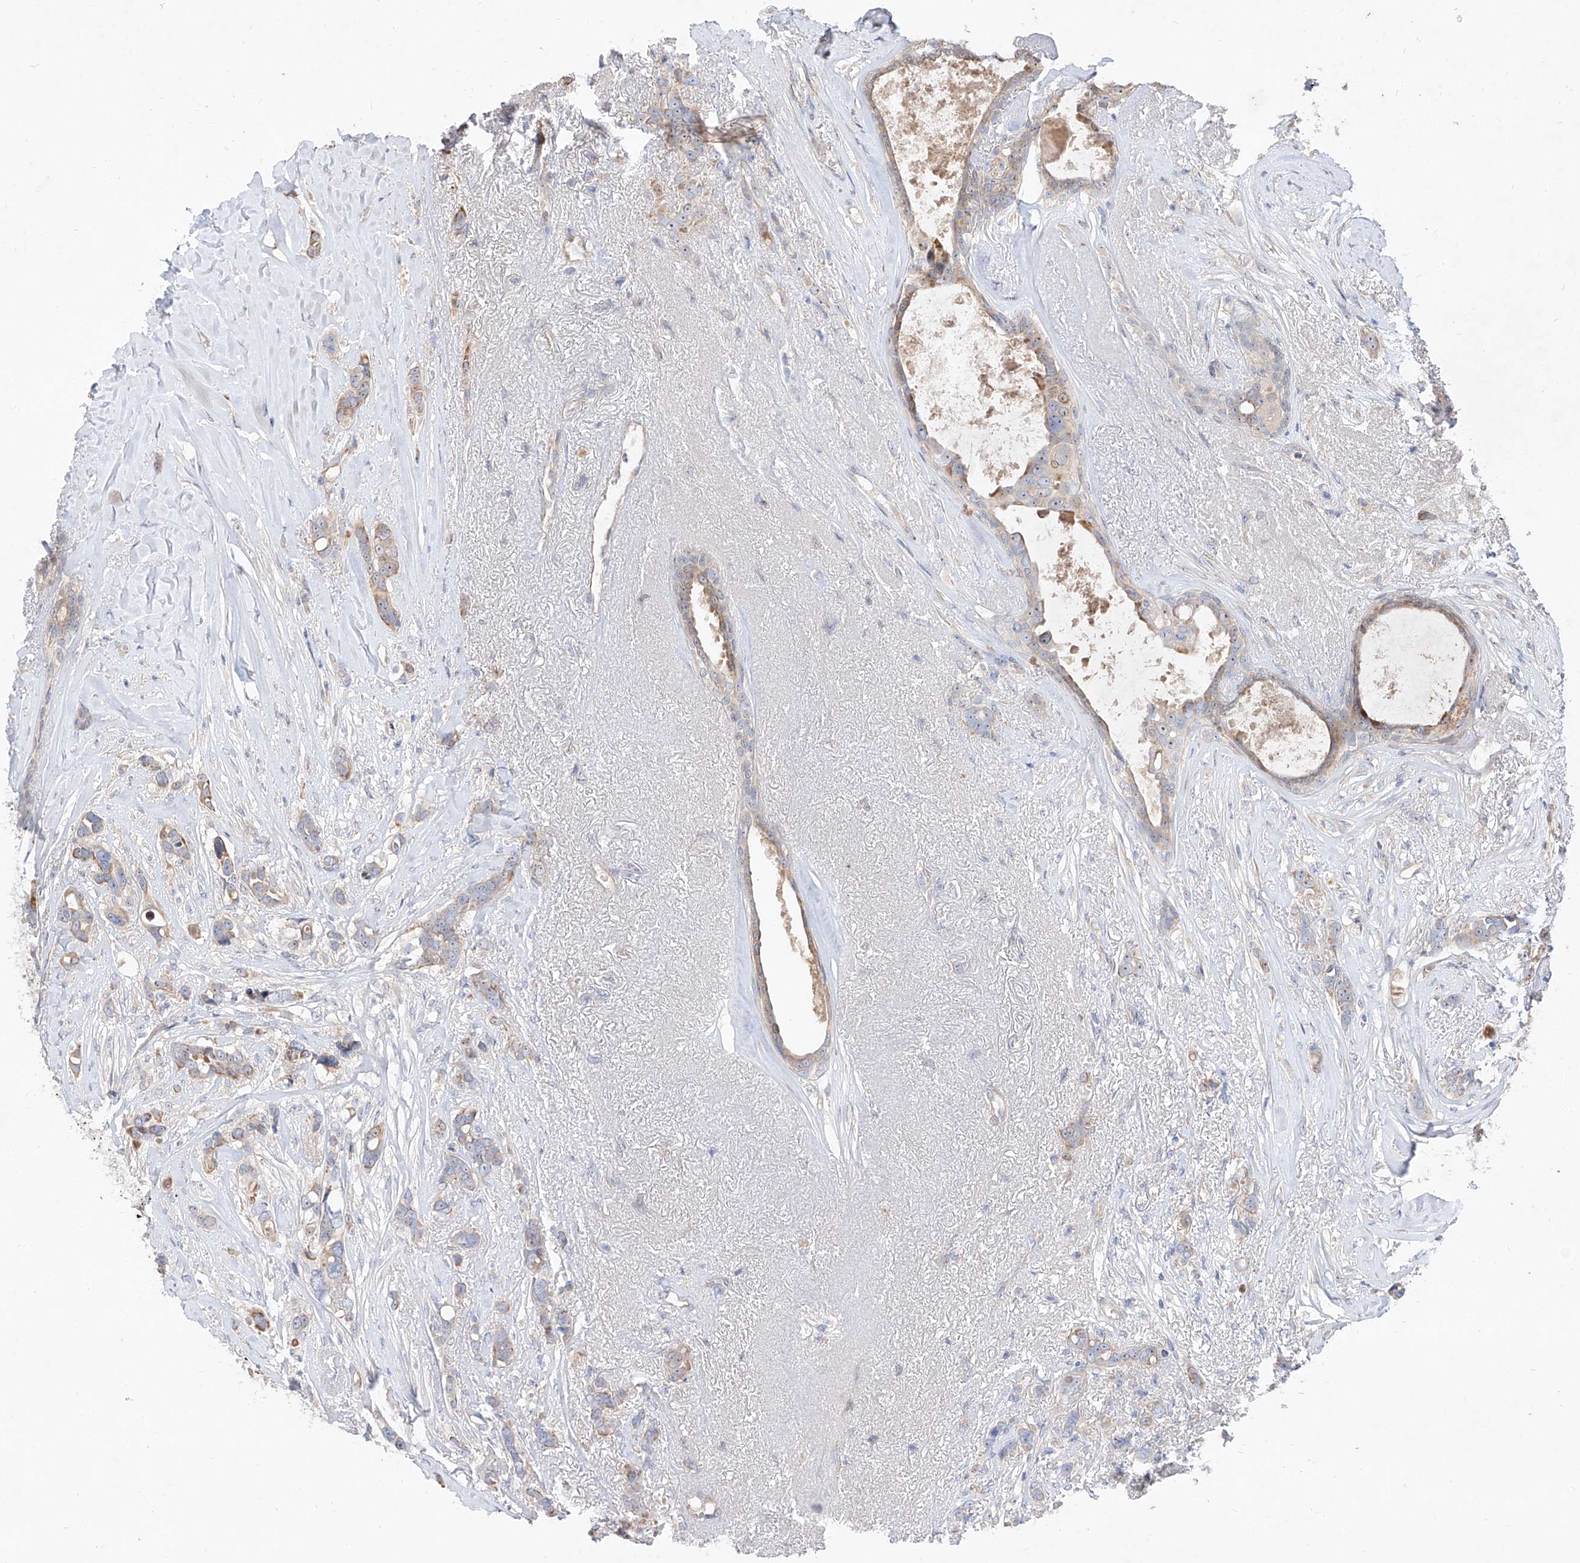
{"staining": {"intensity": "moderate", "quantity": "<25%", "location": "cytoplasmic/membranous"}, "tissue": "breast cancer", "cell_type": "Tumor cells", "image_type": "cancer", "snomed": [{"axis": "morphology", "description": "Lobular carcinoma"}, {"axis": "topography", "description": "Breast"}], "caption": "Immunohistochemical staining of breast cancer demonstrates low levels of moderate cytoplasmic/membranous positivity in about <25% of tumor cells.", "gene": "DIRAS3", "patient": {"sex": "female", "age": 51}}